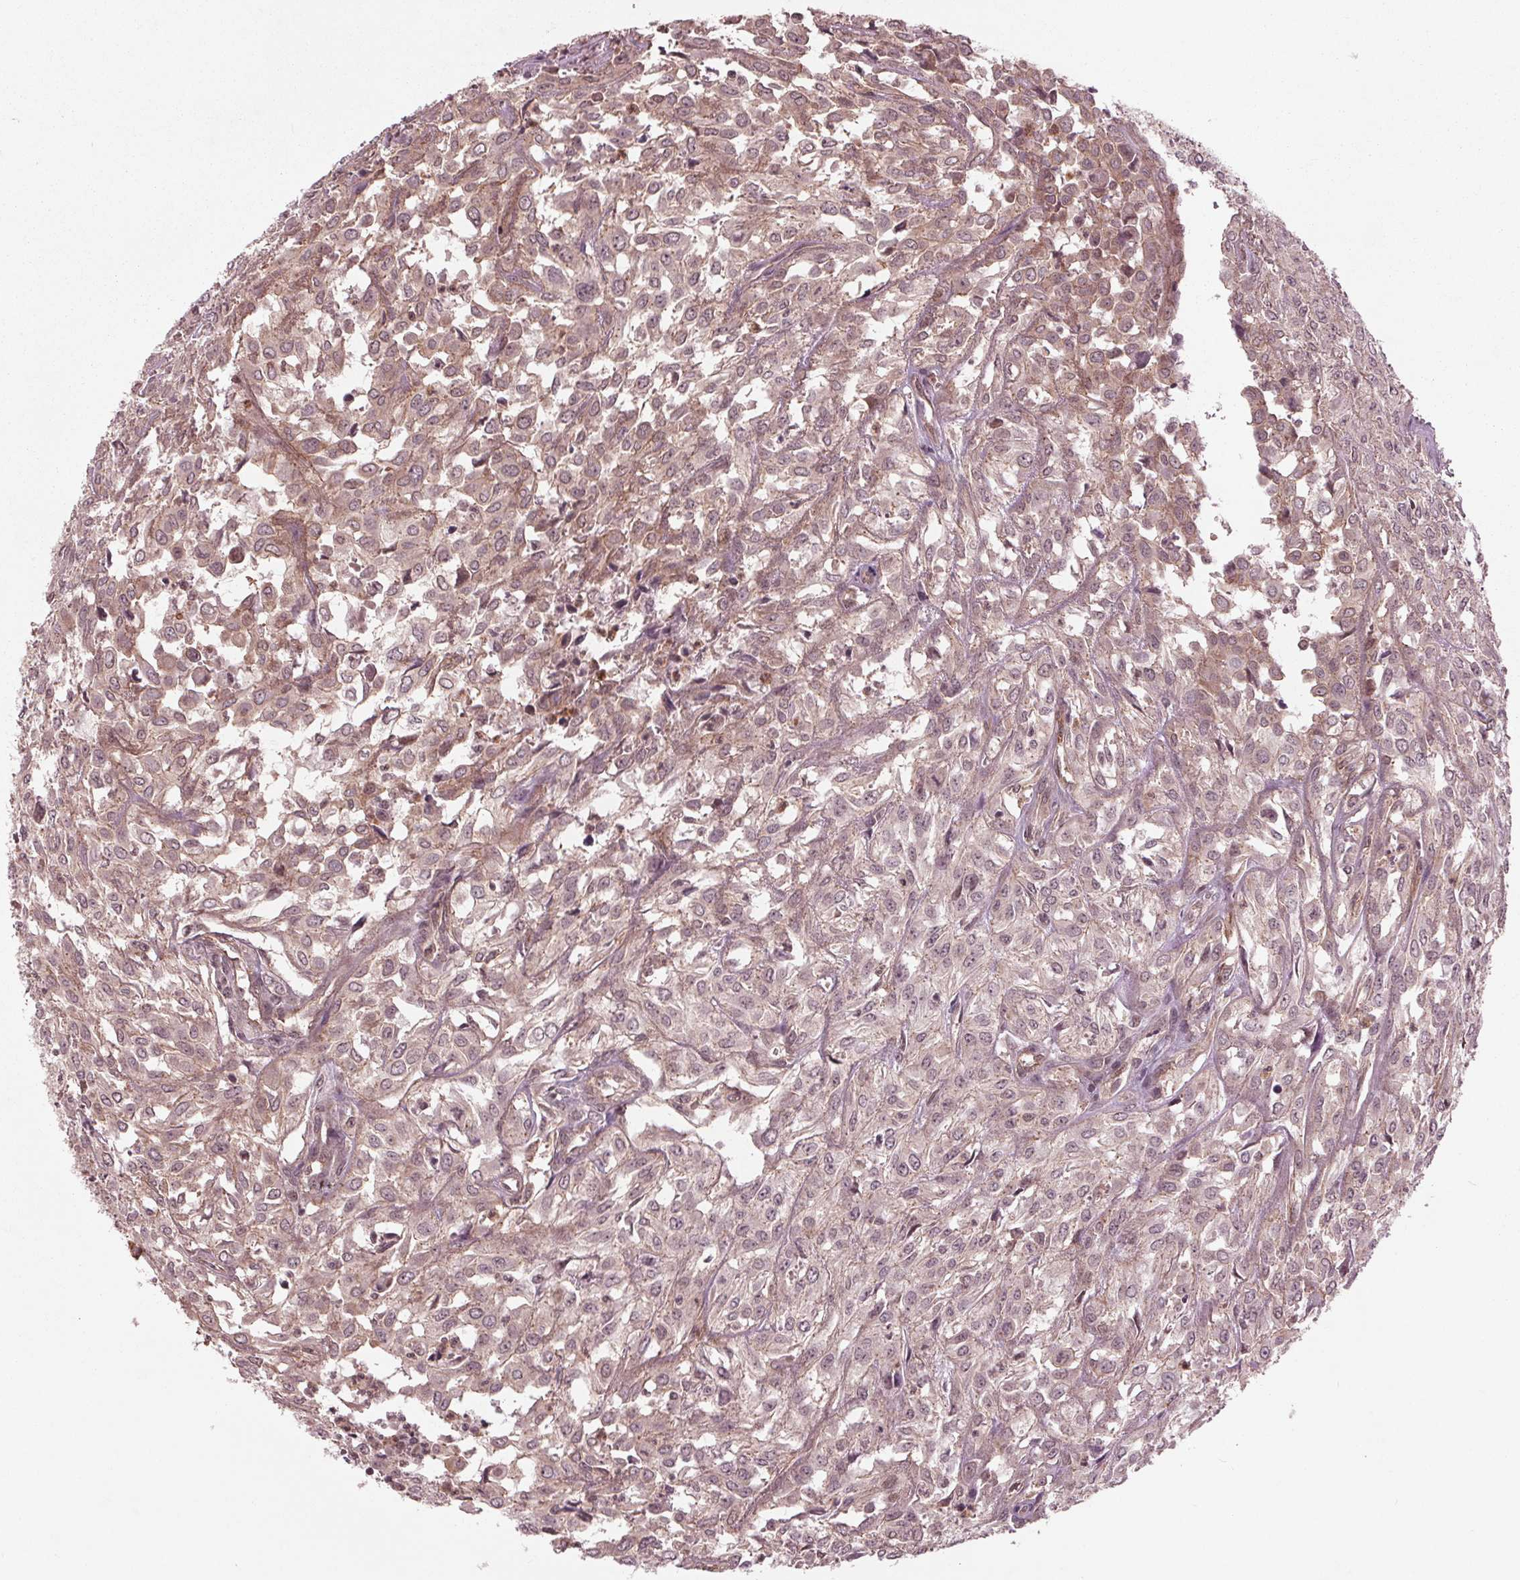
{"staining": {"intensity": "weak", "quantity": "25%-75%", "location": "cytoplasmic/membranous"}, "tissue": "urothelial cancer", "cell_type": "Tumor cells", "image_type": "cancer", "snomed": [{"axis": "morphology", "description": "Urothelial carcinoma, High grade"}, {"axis": "topography", "description": "Urinary bladder"}], "caption": "IHC image of neoplastic tissue: urothelial cancer stained using immunohistochemistry demonstrates low levels of weak protein expression localized specifically in the cytoplasmic/membranous of tumor cells, appearing as a cytoplasmic/membranous brown color.", "gene": "BTBD1", "patient": {"sex": "male", "age": 67}}